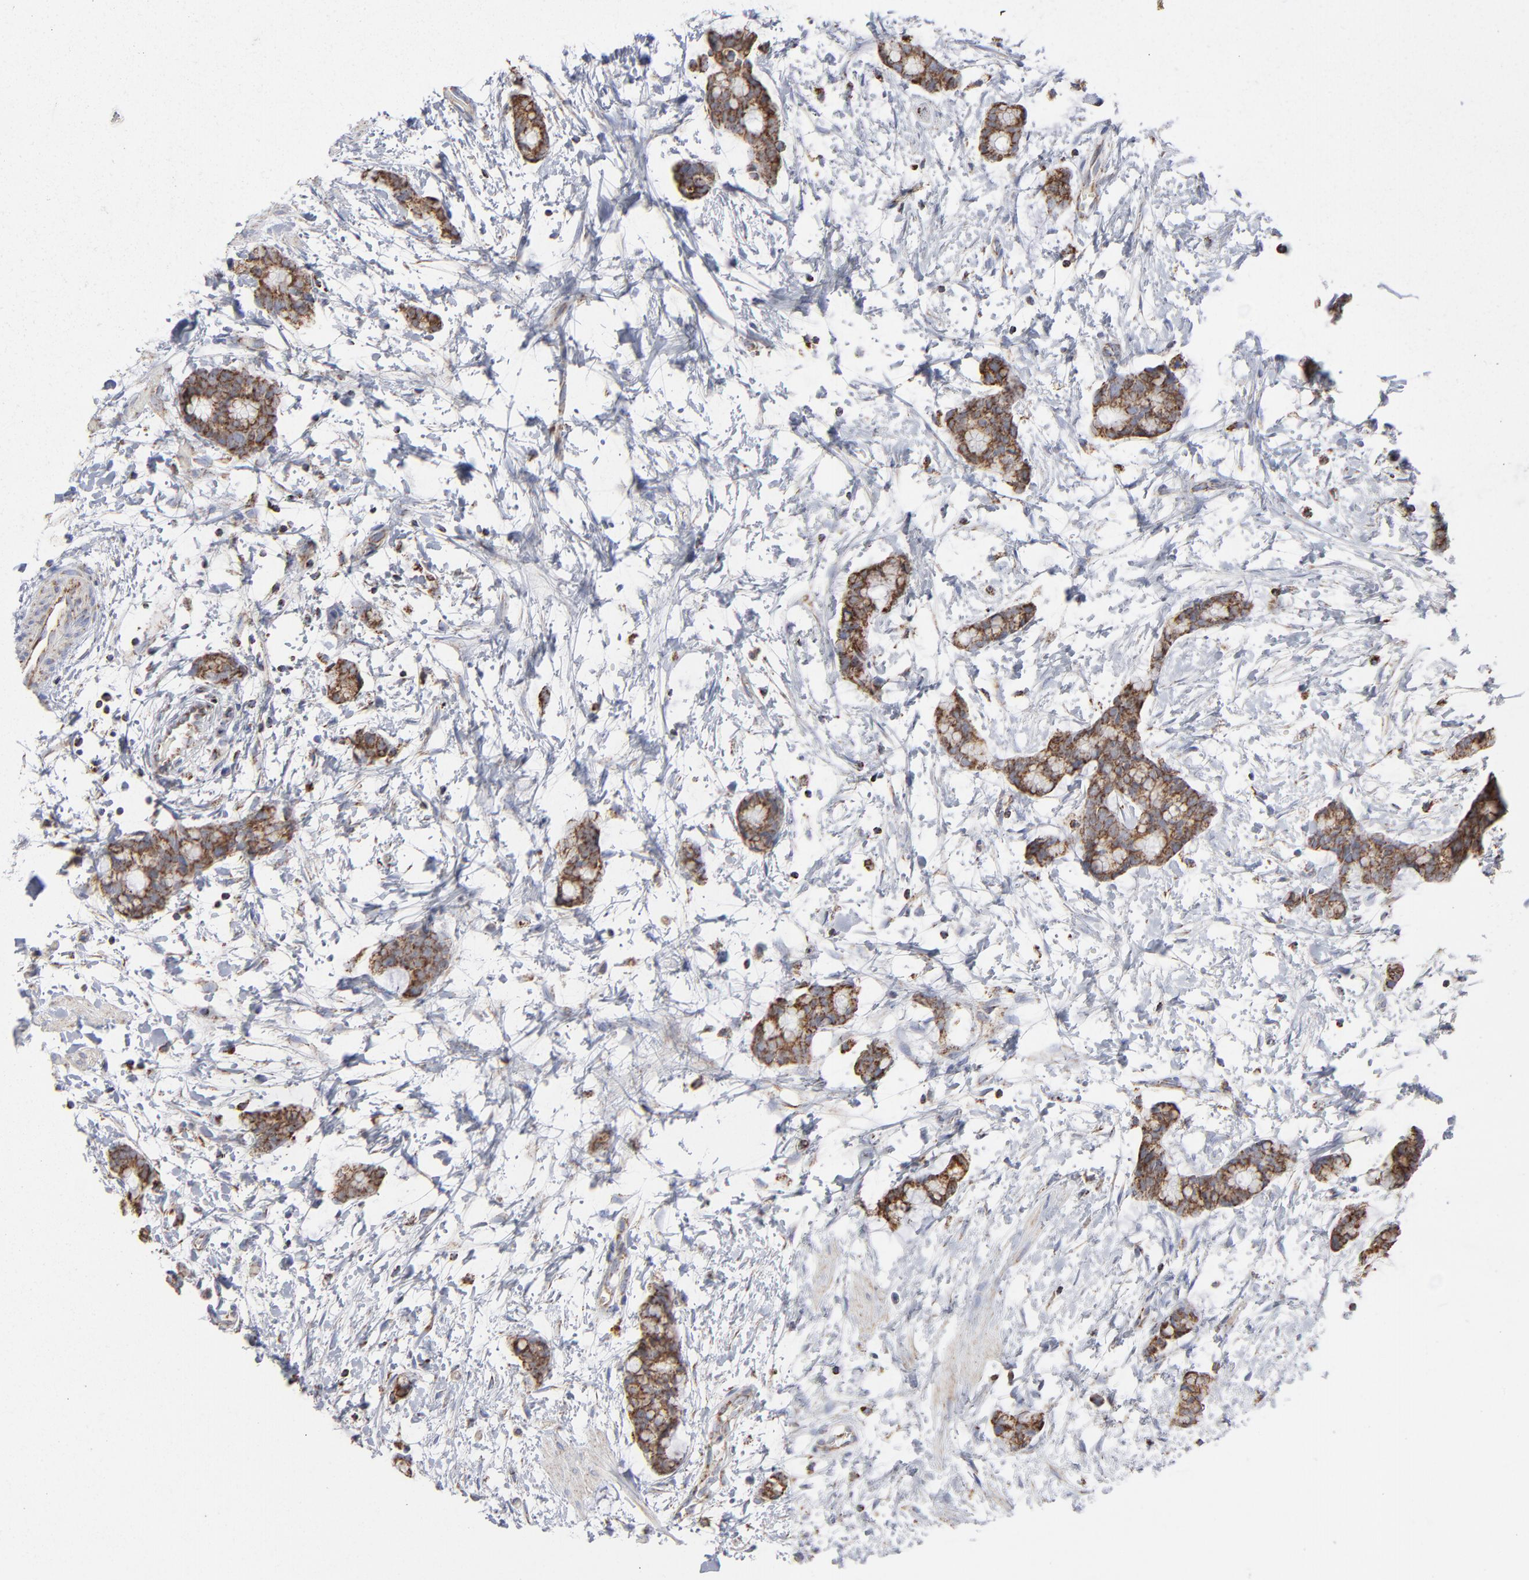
{"staining": {"intensity": "strong", "quantity": ">75%", "location": "cytoplasmic/membranous"}, "tissue": "colorectal cancer", "cell_type": "Tumor cells", "image_type": "cancer", "snomed": [{"axis": "morphology", "description": "Adenocarcinoma, NOS"}, {"axis": "topography", "description": "Colon"}], "caption": "Protein staining exhibits strong cytoplasmic/membranous positivity in approximately >75% of tumor cells in colorectal cancer (adenocarcinoma).", "gene": "ASB3", "patient": {"sex": "male", "age": 14}}